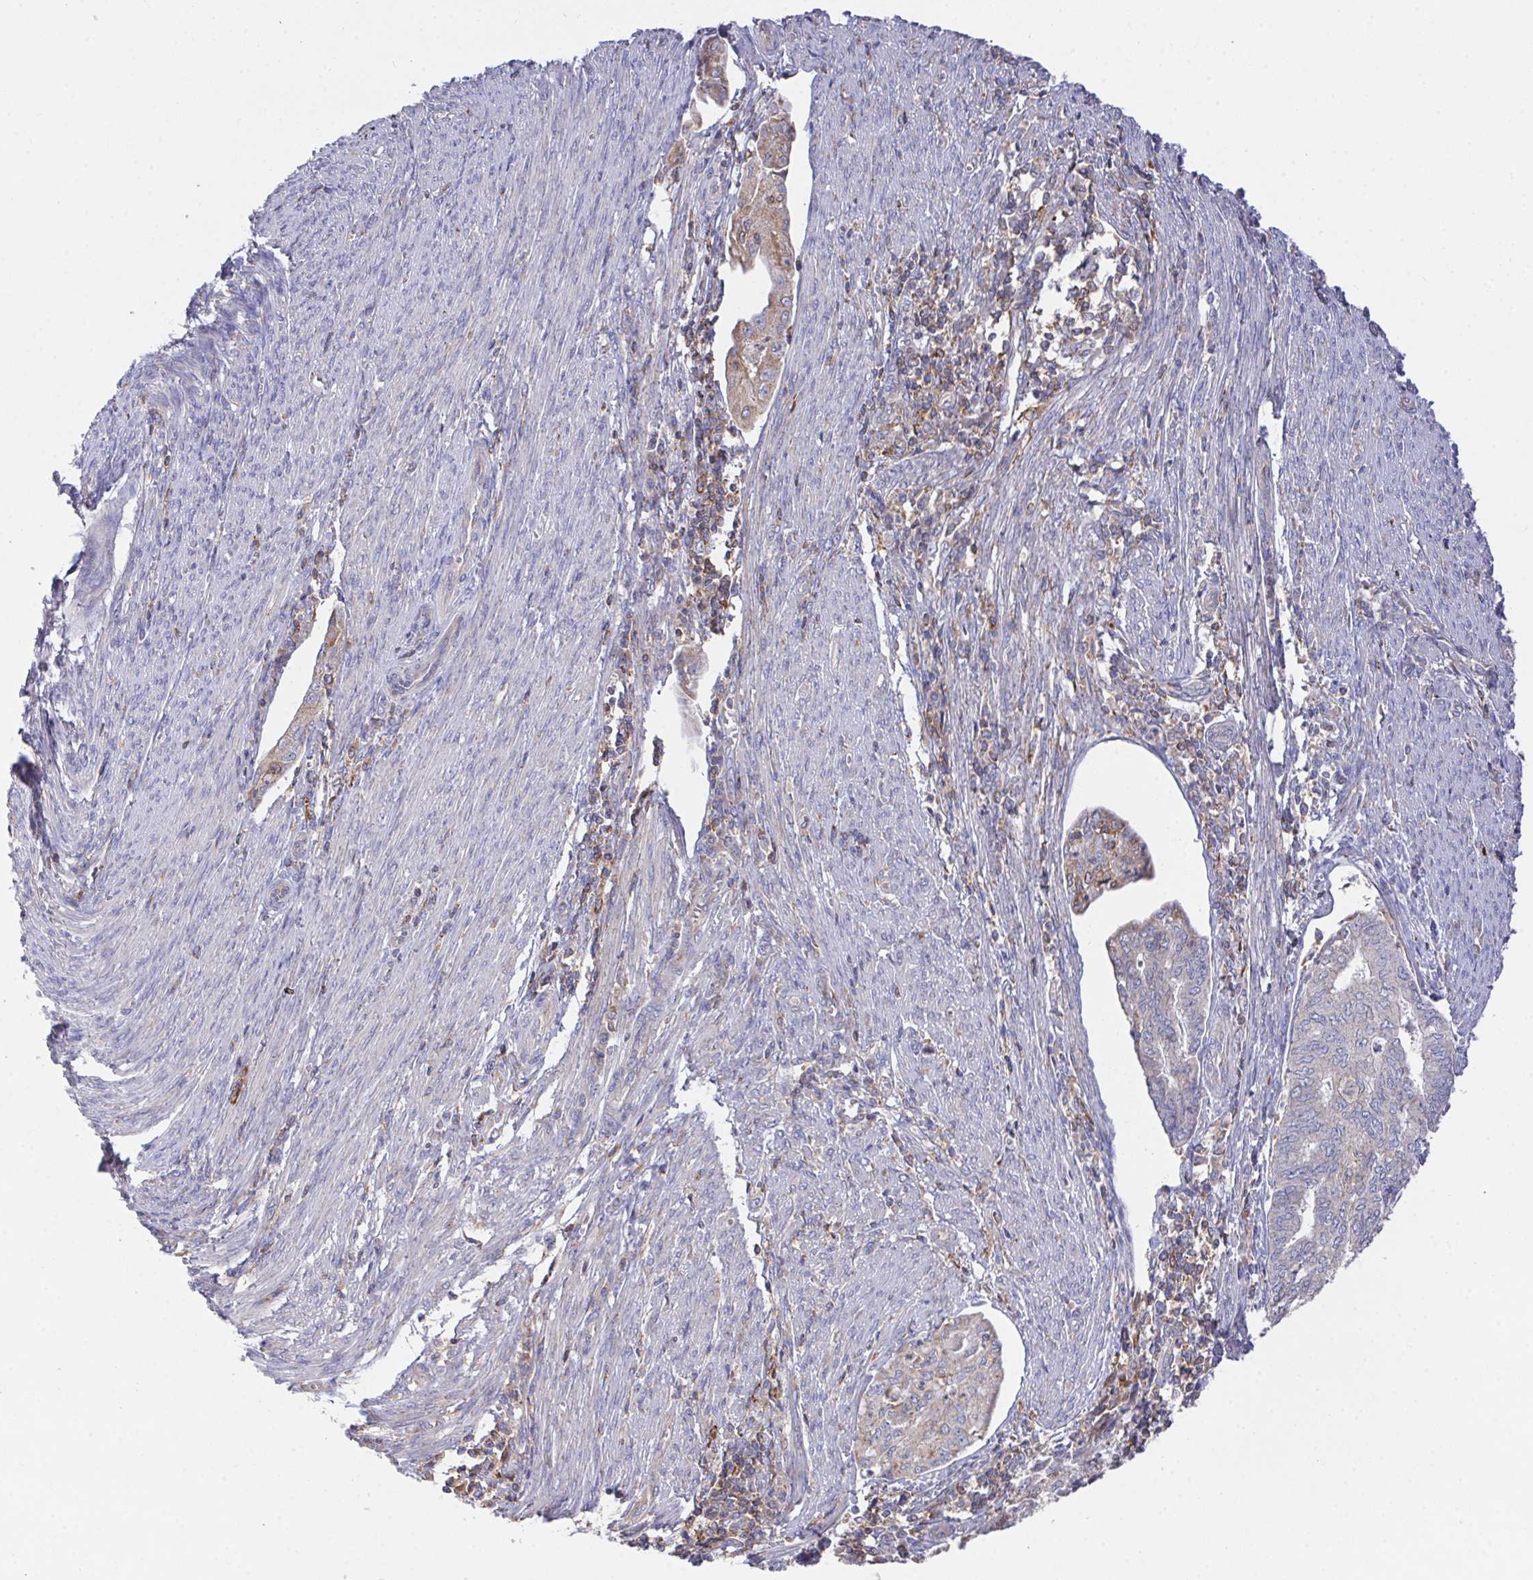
{"staining": {"intensity": "weak", "quantity": "<25%", "location": "cytoplasmic/membranous"}, "tissue": "endometrial cancer", "cell_type": "Tumor cells", "image_type": "cancer", "snomed": [{"axis": "morphology", "description": "Adenocarcinoma, NOS"}, {"axis": "topography", "description": "Endometrium"}], "caption": "Human endometrial adenocarcinoma stained for a protein using immunohistochemistry displays no positivity in tumor cells.", "gene": "FAM241A", "patient": {"sex": "female", "age": 79}}